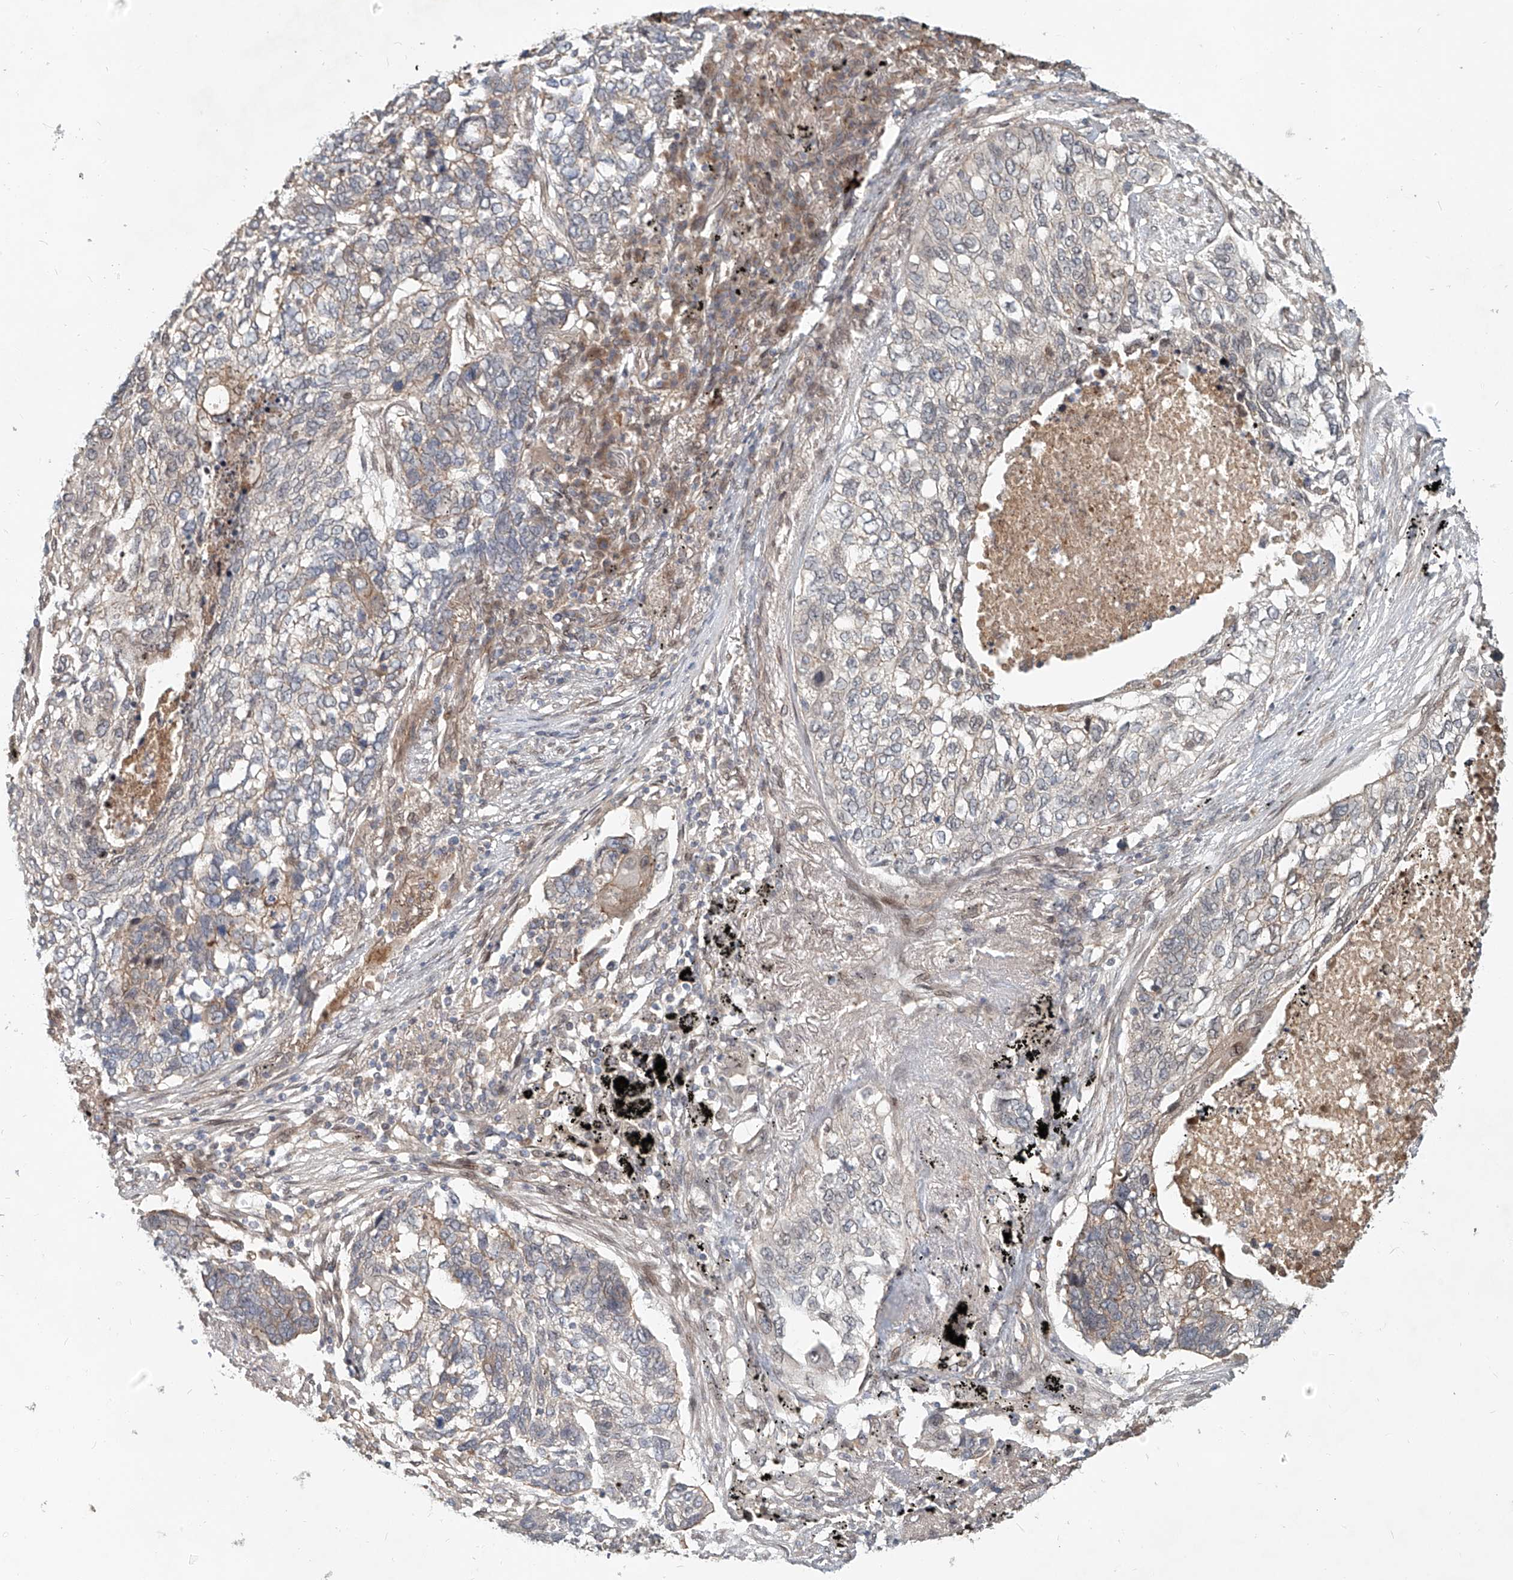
{"staining": {"intensity": "weak", "quantity": "<25%", "location": "cytoplasmic/membranous"}, "tissue": "lung cancer", "cell_type": "Tumor cells", "image_type": "cancer", "snomed": [{"axis": "morphology", "description": "Squamous cell carcinoma, NOS"}, {"axis": "topography", "description": "Lung"}], "caption": "A high-resolution histopathology image shows immunohistochemistry (IHC) staining of lung cancer, which displays no significant expression in tumor cells. Nuclei are stained in blue.", "gene": "SASH1", "patient": {"sex": "female", "age": 63}}